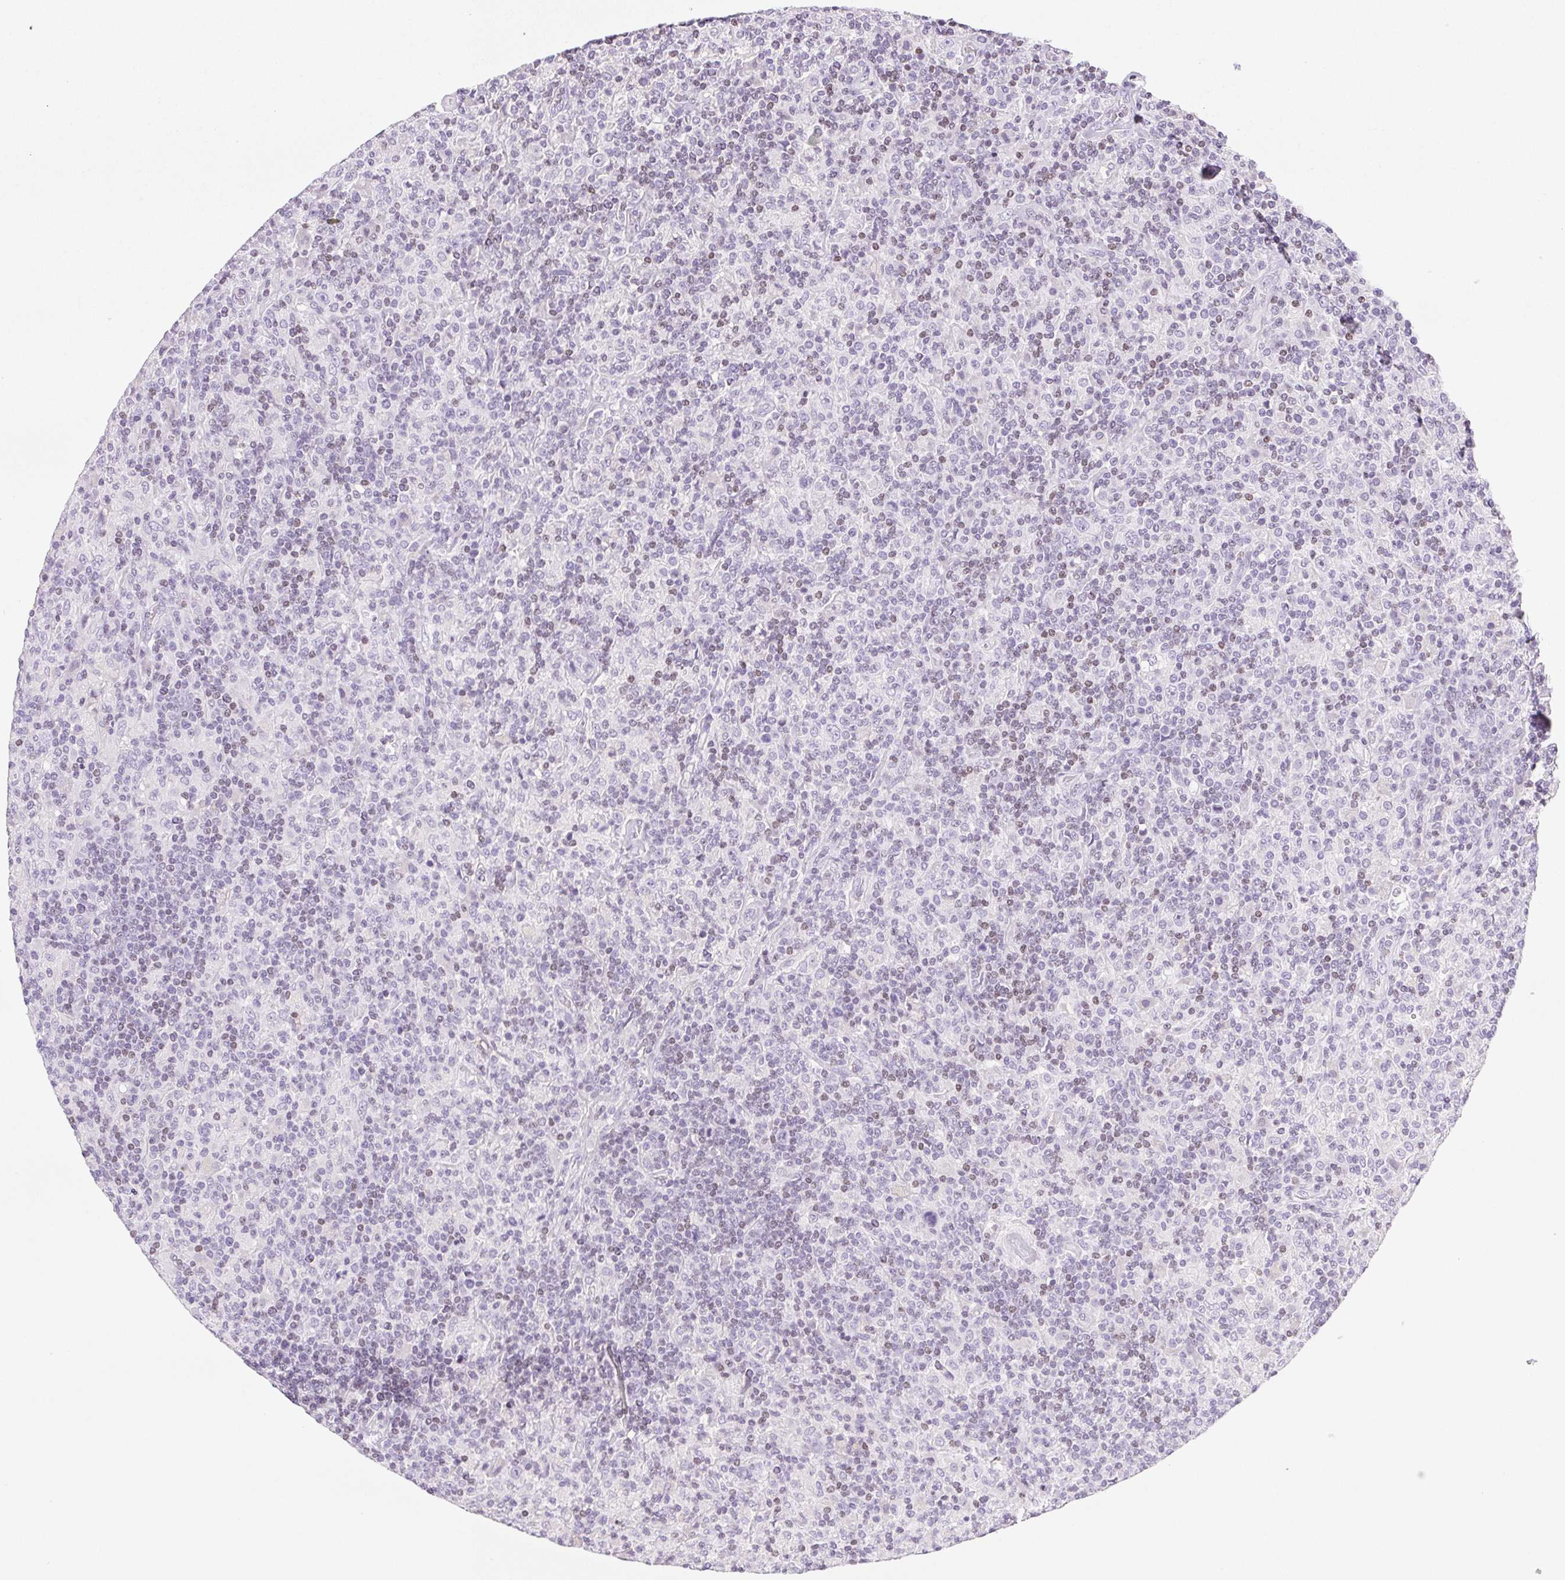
{"staining": {"intensity": "negative", "quantity": "none", "location": "none"}, "tissue": "lymphoma", "cell_type": "Tumor cells", "image_type": "cancer", "snomed": [{"axis": "morphology", "description": "Hodgkin's disease, NOS"}, {"axis": "topography", "description": "Lymph node"}], "caption": "High power microscopy image of an immunohistochemistry (IHC) image of Hodgkin's disease, revealing no significant staining in tumor cells.", "gene": "BEND2", "patient": {"sex": "male", "age": 70}}